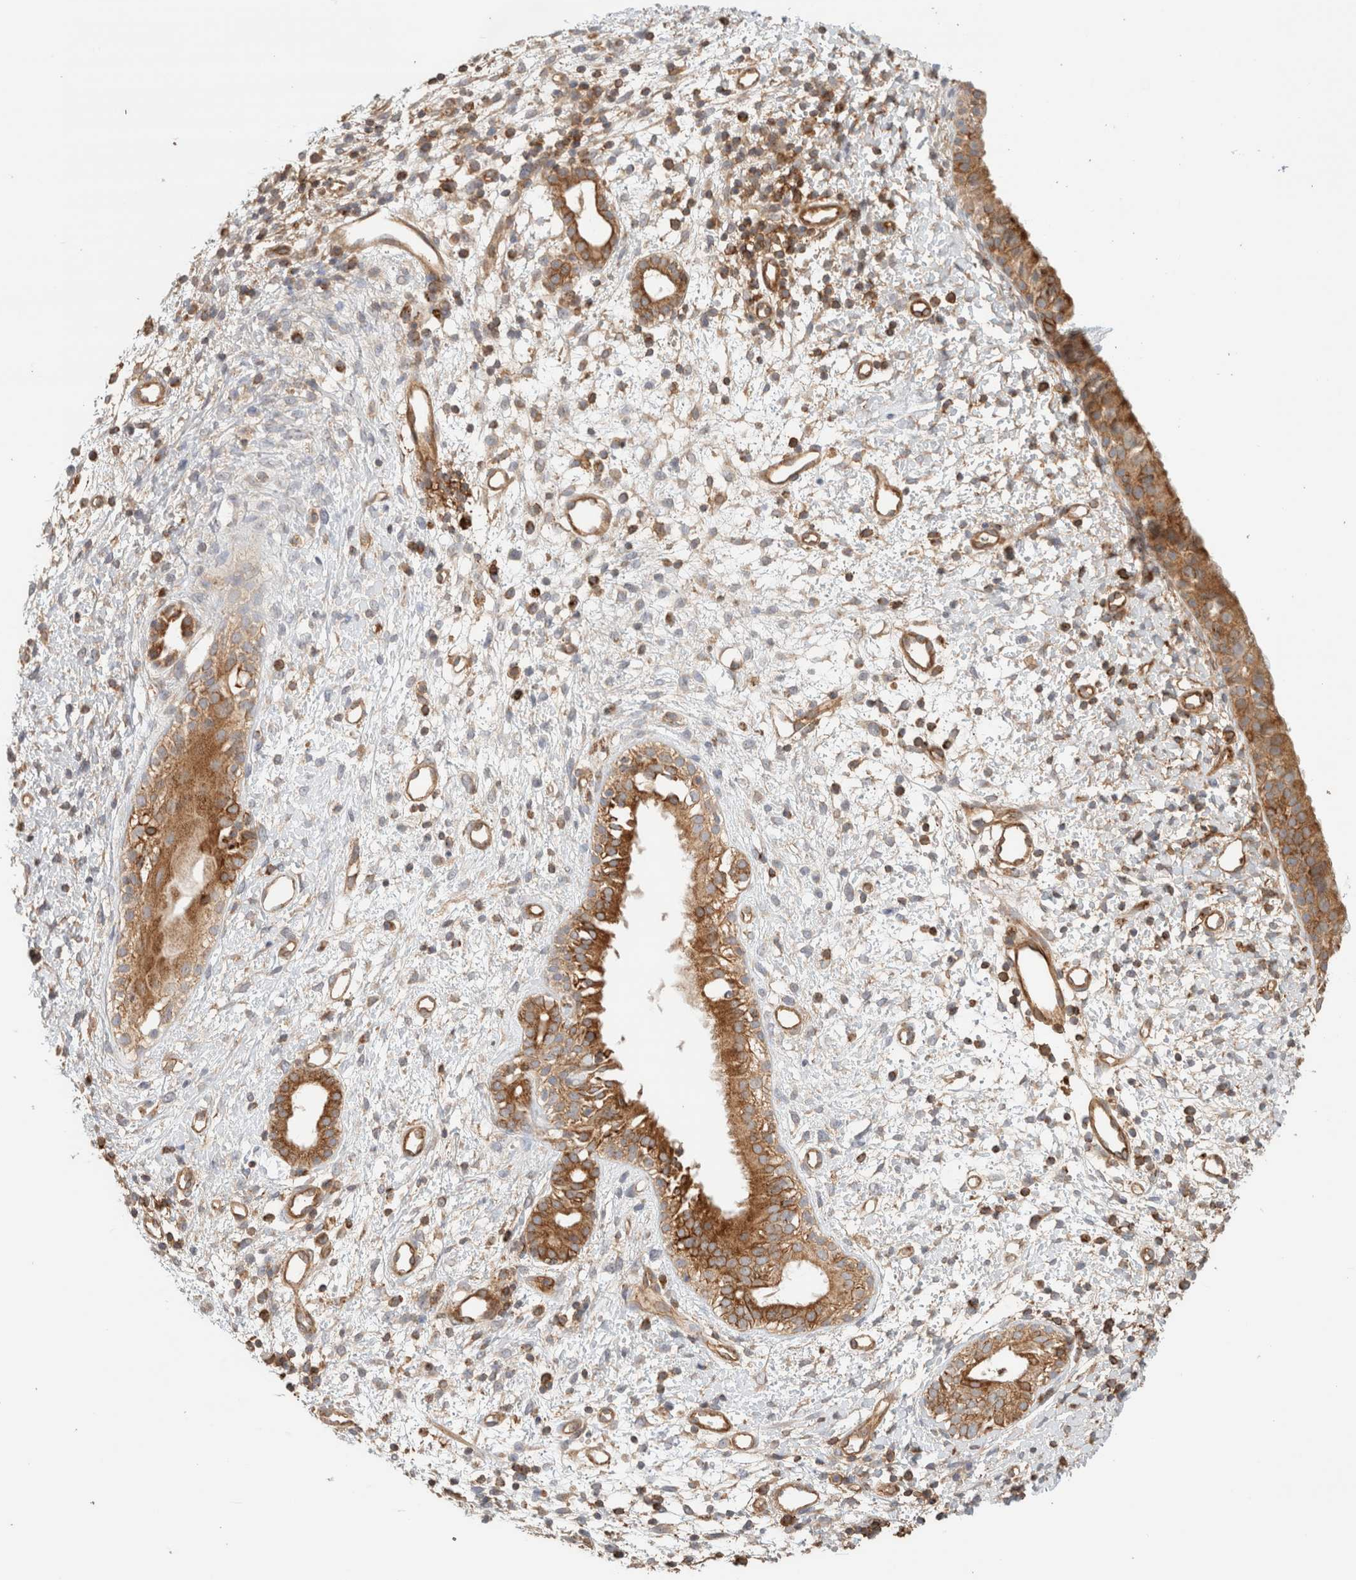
{"staining": {"intensity": "strong", "quantity": ">75%", "location": "cytoplasmic/membranous"}, "tissue": "nasopharynx", "cell_type": "Respiratory epithelial cells", "image_type": "normal", "snomed": [{"axis": "morphology", "description": "Normal tissue, NOS"}, {"axis": "topography", "description": "Nasopharynx"}], "caption": "Immunohistochemistry photomicrograph of unremarkable human nasopharynx stained for a protein (brown), which exhibits high levels of strong cytoplasmic/membranous expression in about >75% of respiratory epithelial cells.", "gene": "MRM3", "patient": {"sex": "male", "age": 22}}